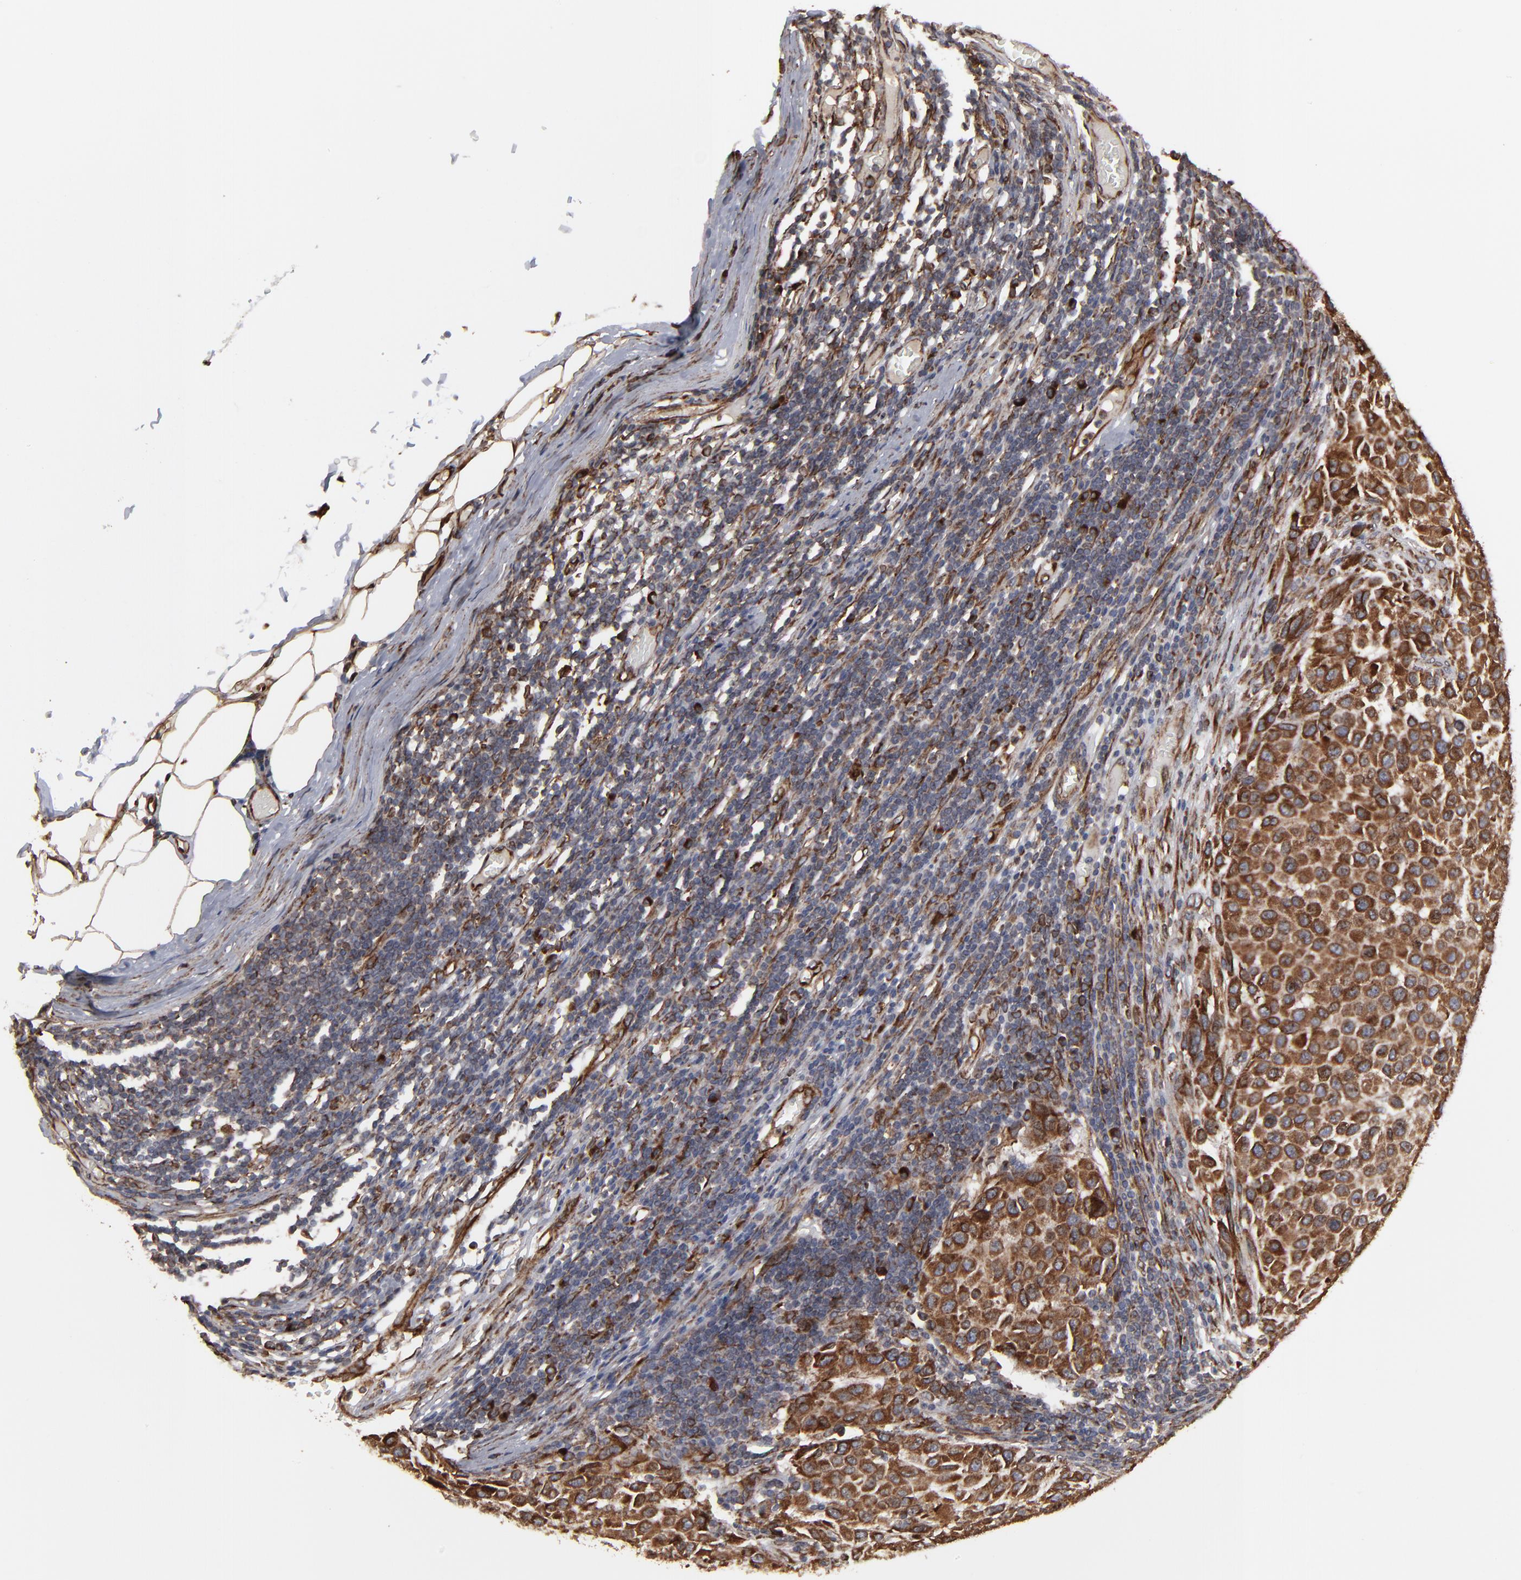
{"staining": {"intensity": "strong", "quantity": ">75%", "location": "cytoplasmic/membranous"}, "tissue": "melanoma", "cell_type": "Tumor cells", "image_type": "cancer", "snomed": [{"axis": "morphology", "description": "Malignant melanoma, Metastatic site"}, {"axis": "topography", "description": "Lymph node"}], "caption": "A high-resolution histopathology image shows immunohistochemistry (IHC) staining of malignant melanoma (metastatic site), which reveals strong cytoplasmic/membranous staining in about >75% of tumor cells. (DAB = brown stain, brightfield microscopy at high magnification).", "gene": "CNIH1", "patient": {"sex": "male", "age": 61}}